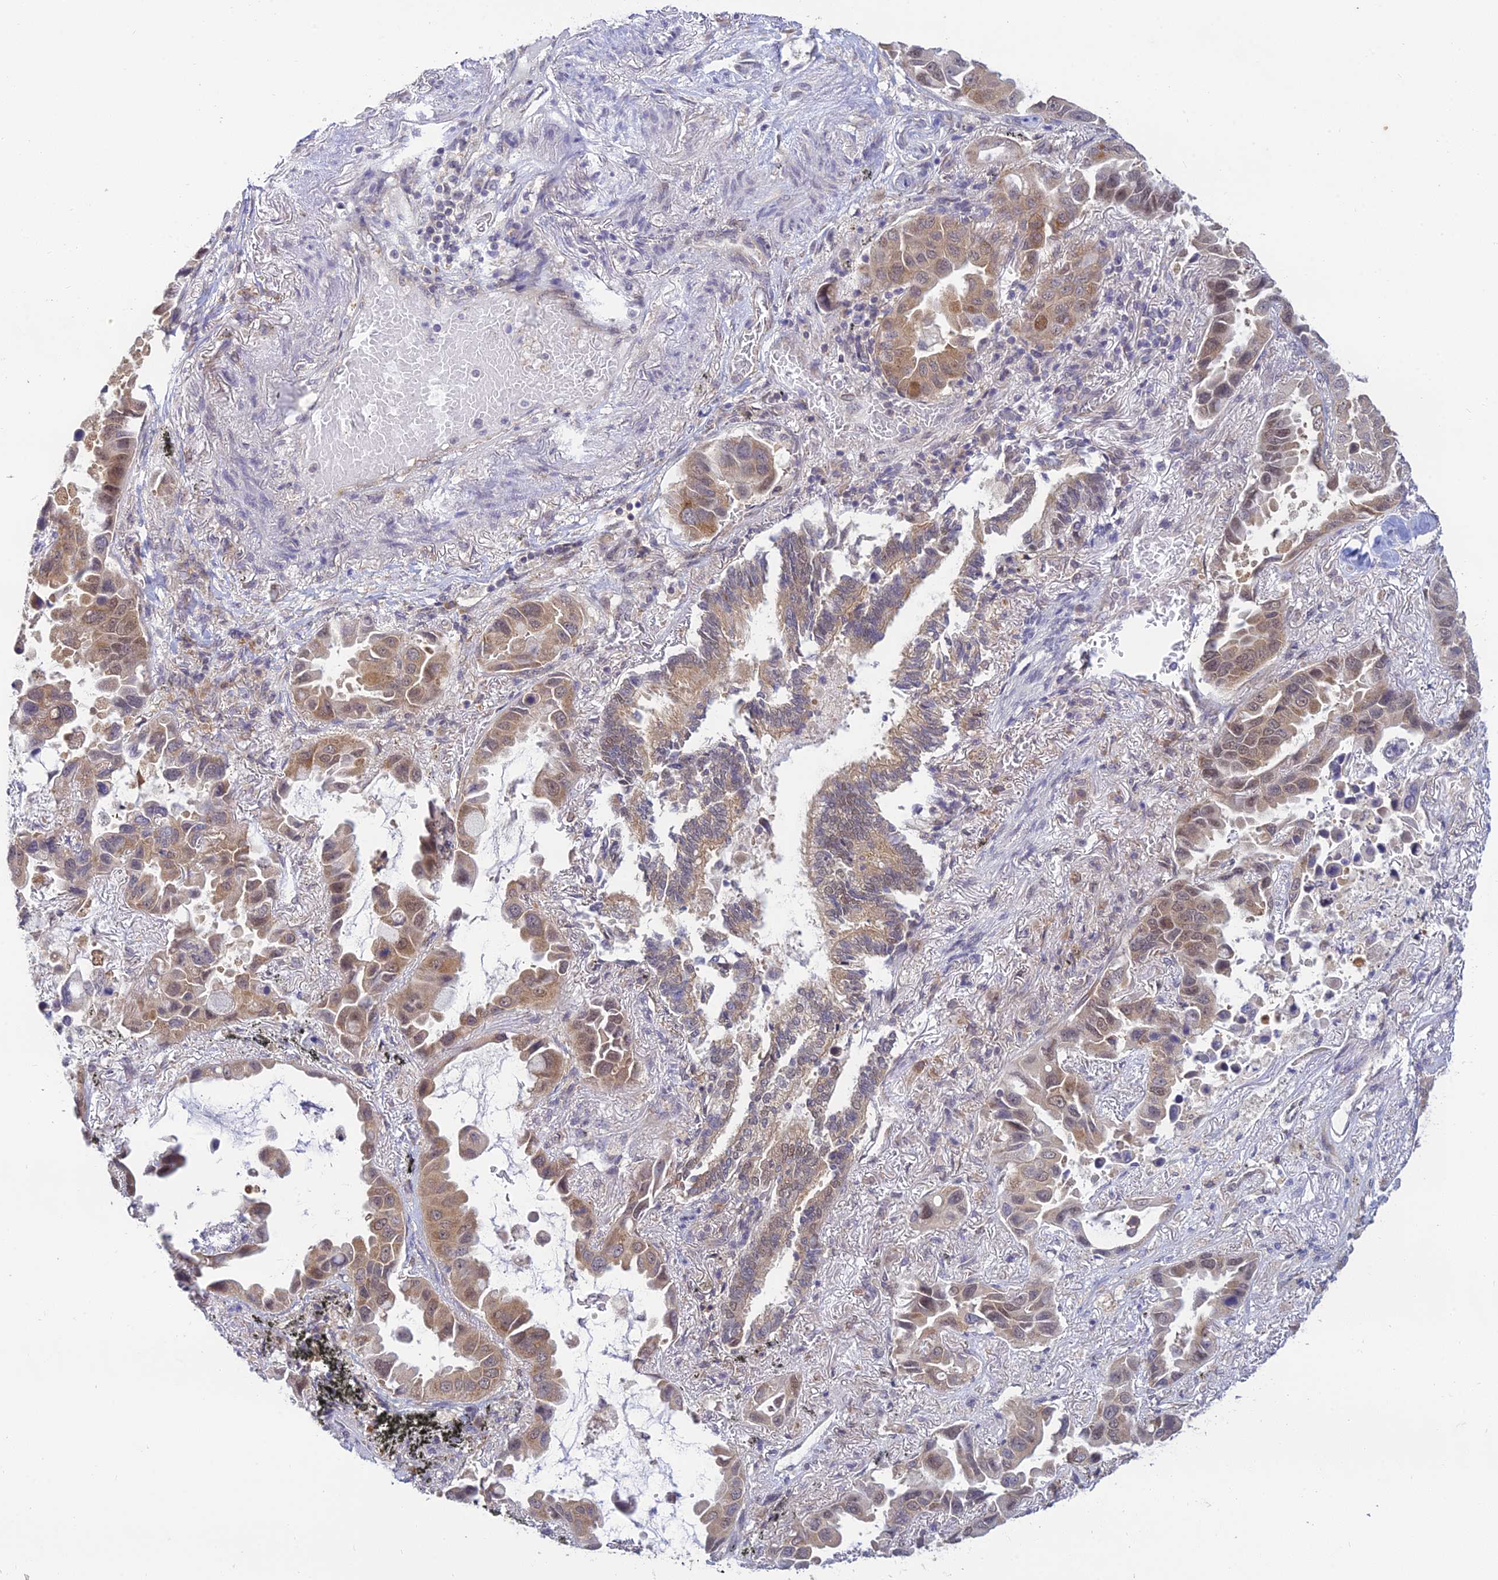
{"staining": {"intensity": "moderate", "quantity": ">75%", "location": "cytoplasmic/membranous,nuclear"}, "tissue": "lung cancer", "cell_type": "Tumor cells", "image_type": "cancer", "snomed": [{"axis": "morphology", "description": "Adenocarcinoma, NOS"}, {"axis": "topography", "description": "Lung"}], "caption": "An image showing moderate cytoplasmic/membranous and nuclear staining in approximately >75% of tumor cells in adenocarcinoma (lung), as visualized by brown immunohistochemical staining.", "gene": "SKIC8", "patient": {"sex": "male", "age": 64}}